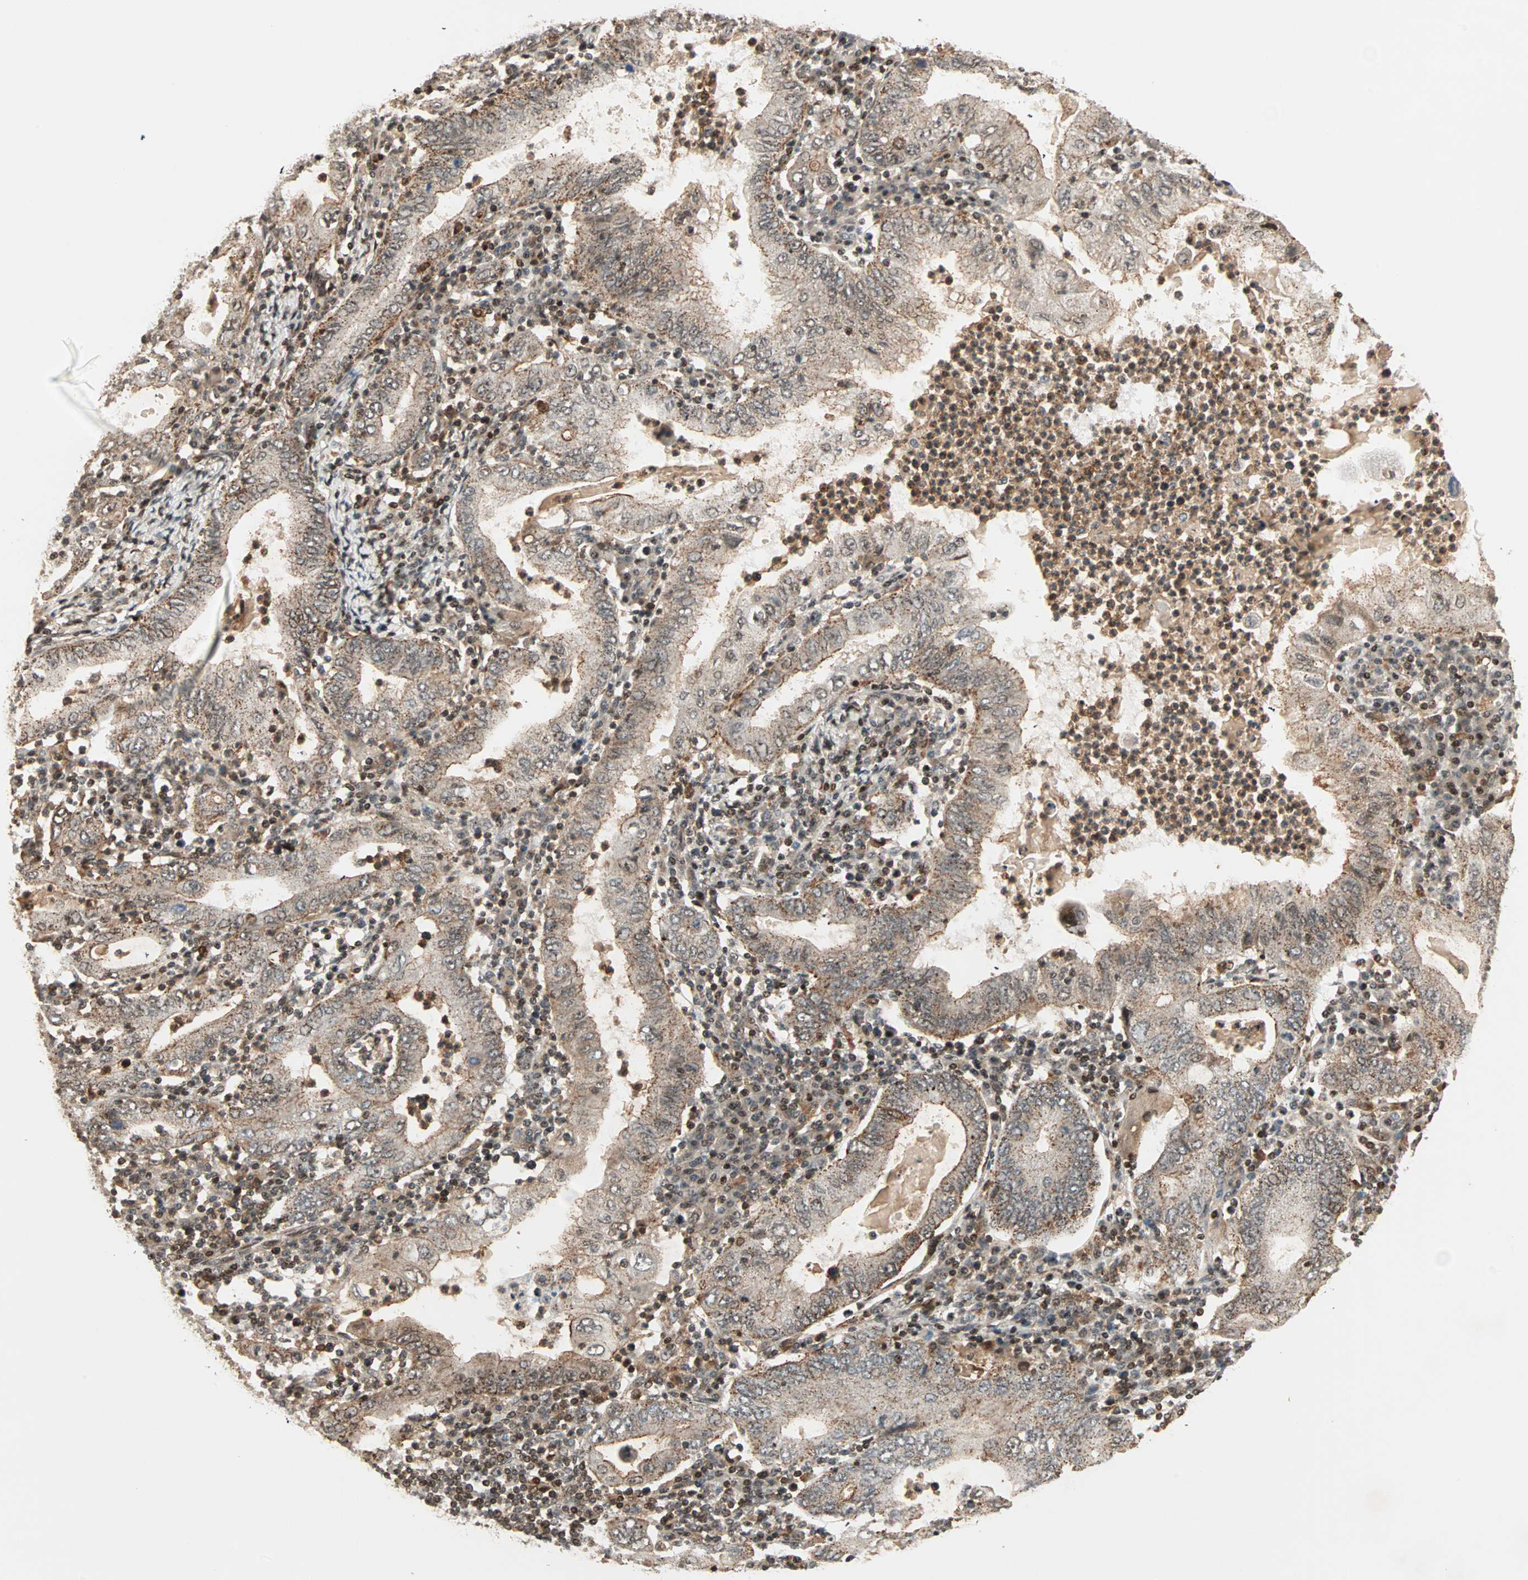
{"staining": {"intensity": "moderate", "quantity": ">75%", "location": "cytoplasmic/membranous,nuclear"}, "tissue": "stomach cancer", "cell_type": "Tumor cells", "image_type": "cancer", "snomed": [{"axis": "morphology", "description": "Normal tissue, NOS"}, {"axis": "morphology", "description": "Adenocarcinoma, NOS"}, {"axis": "topography", "description": "Esophagus"}, {"axis": "topography", "description": "Stomach, upper"}, {"axis": "topography", "description": "Peripheral nerve tissue"}], "caption": "Protein staining of stomach cancer tissue shows moderate cytoplasmic/membranous and nuclear expression in approximately >75% of tumor cells.", "gene": "ZBED9", "patient": {"sex": "male", "age": 62}}